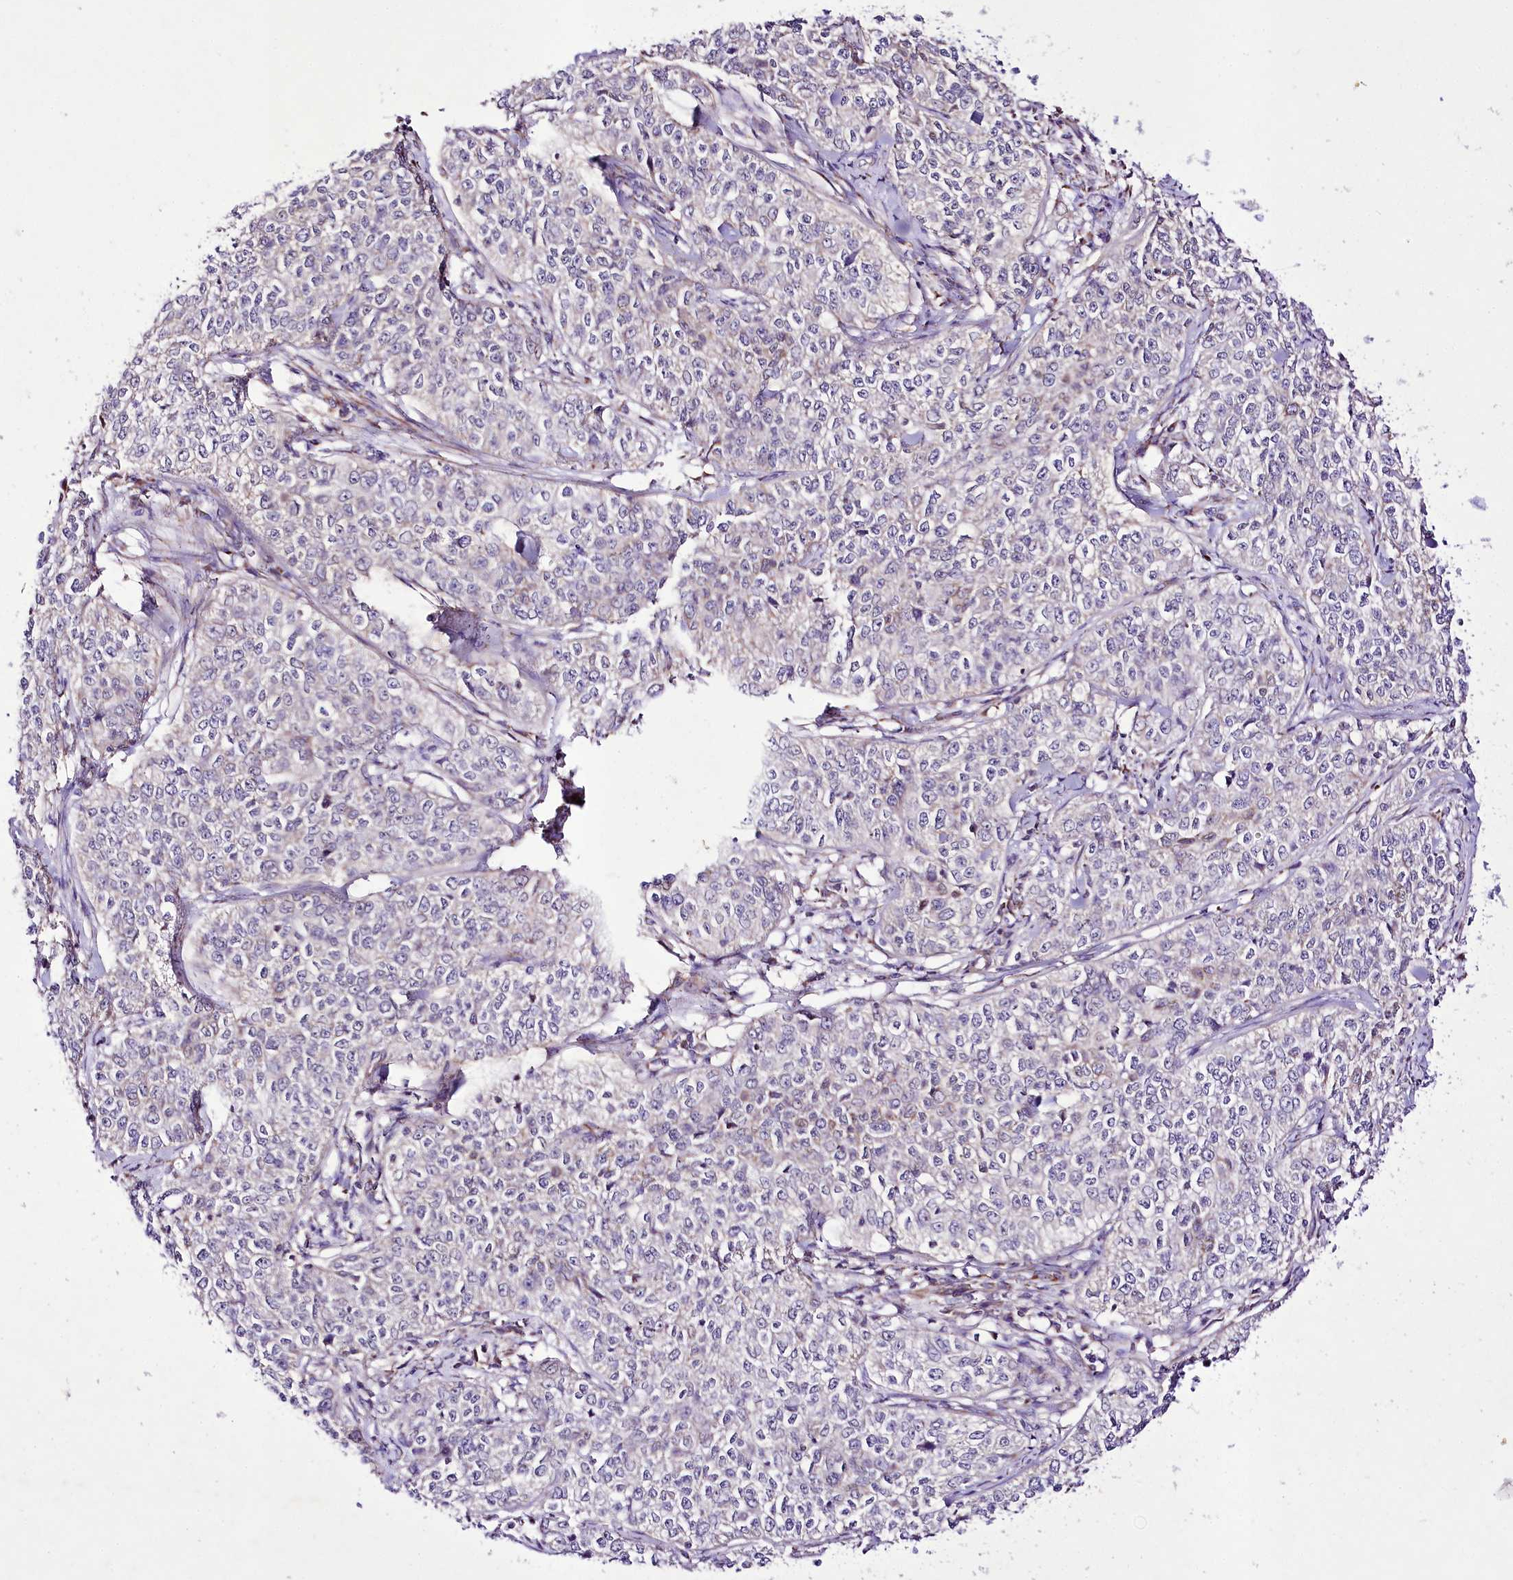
{"staining": {"intensity": "negative", "quantity": "none", "location": "none"}, "tissue": "cervical cancer", "cell_type": "Tumor cells", "image_type": "cancer", "snomed": [{"axis": "morphology", "description": "Squamous cell carcinoma, NOS"}, {"axis": "topography", "description": "Cervix"}], "caption": "The photomicrograph exhibits no significant positivity in tumor cells of squamous cell carcinoma (cervical).", "gene": "ATE1", "patient": {"sex": "female", "age": 35}}